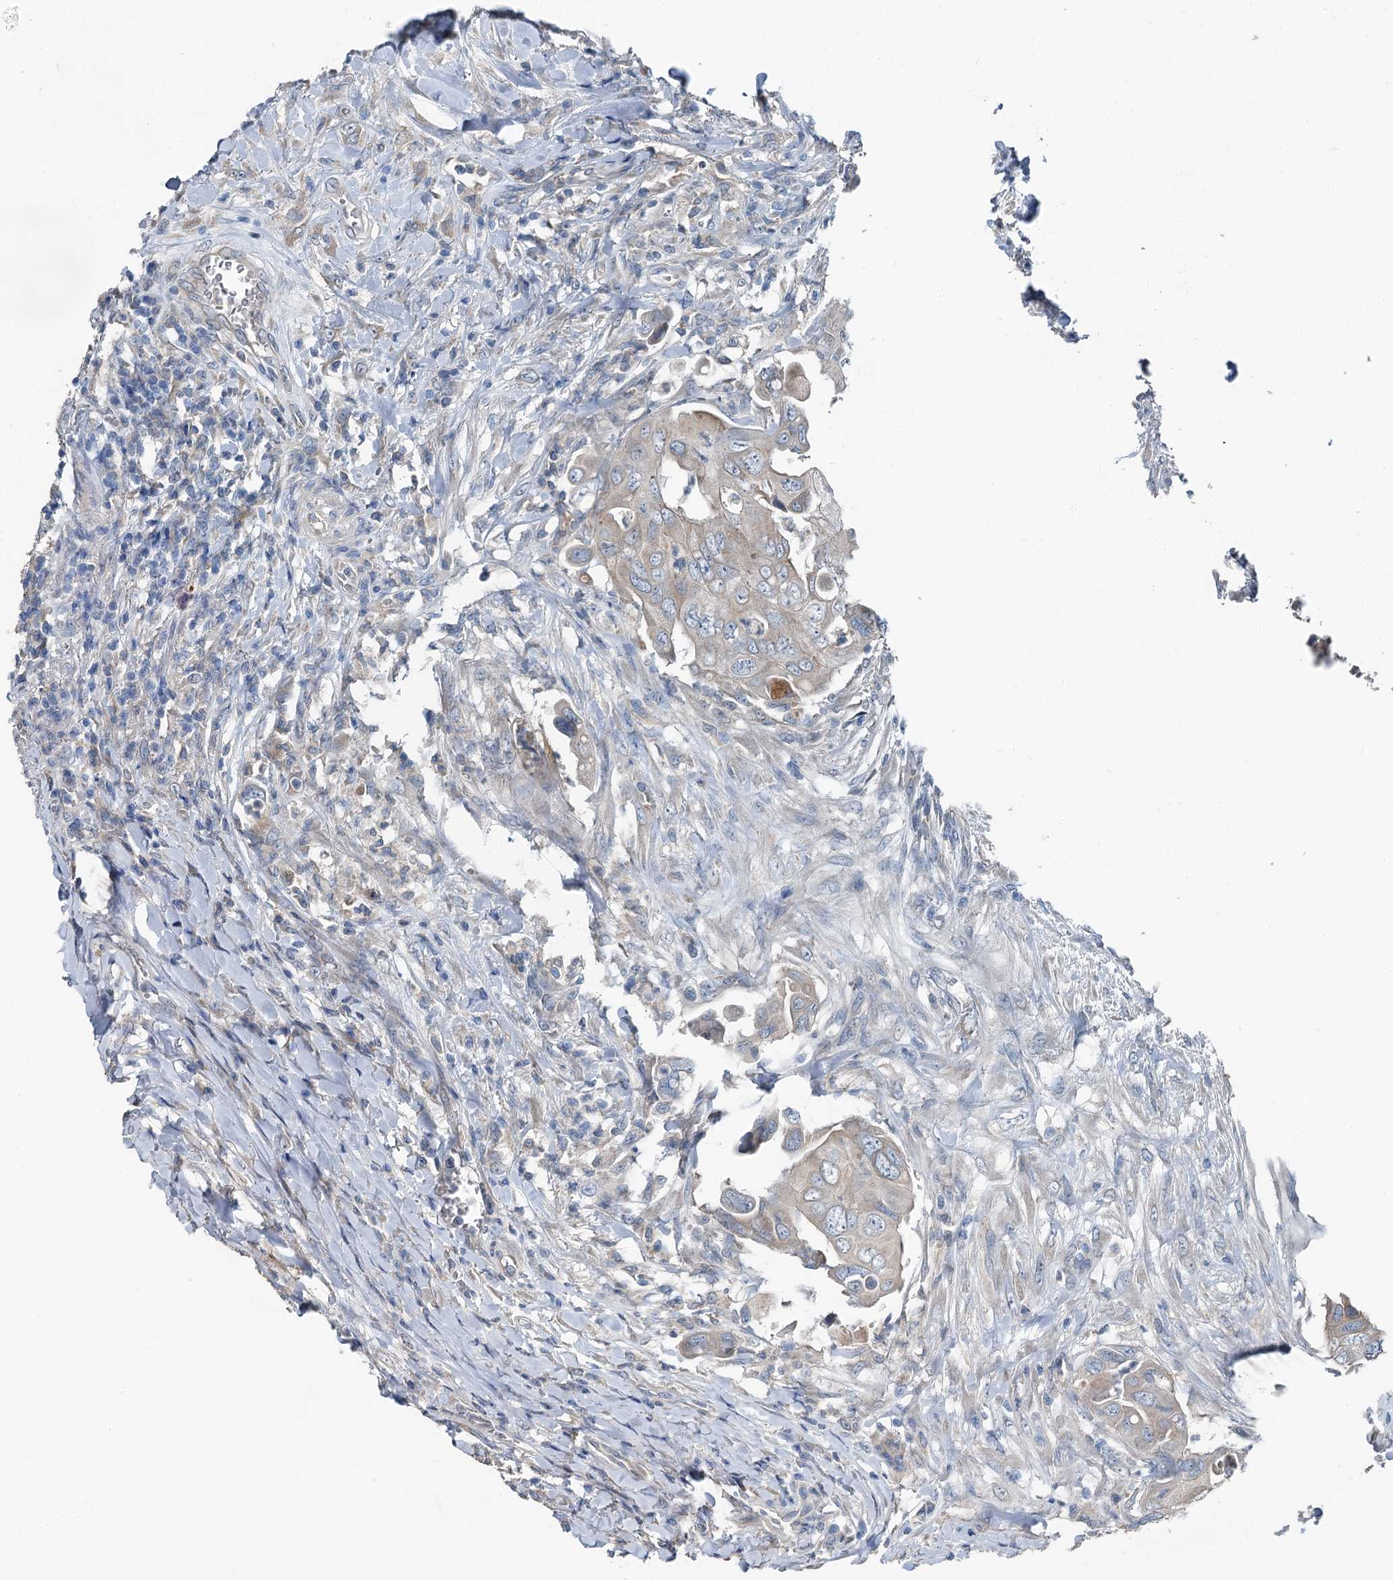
{"staining": {"intensity": "weak", "quantity": ">75%", "location": "cytoplasmic/membranous"}, "tissue": "colorectal cancer", "cell_type": "Tumor cells", "image_type": "cancer", "snomed": [{"axis": "morphology", "description": "Adenocarcinoma, NOS"}, {"axis": "topography", "description": "Rectum"}], "caption": "Human colorectal cancer (adenocarcinoma) stained for a protein (brown) shows weak cytoplasmic/membranous positive positivity in about >75% of tumor cells.", "gene": "C6orf120", "patient": {"sex": "male", "age": 63}}